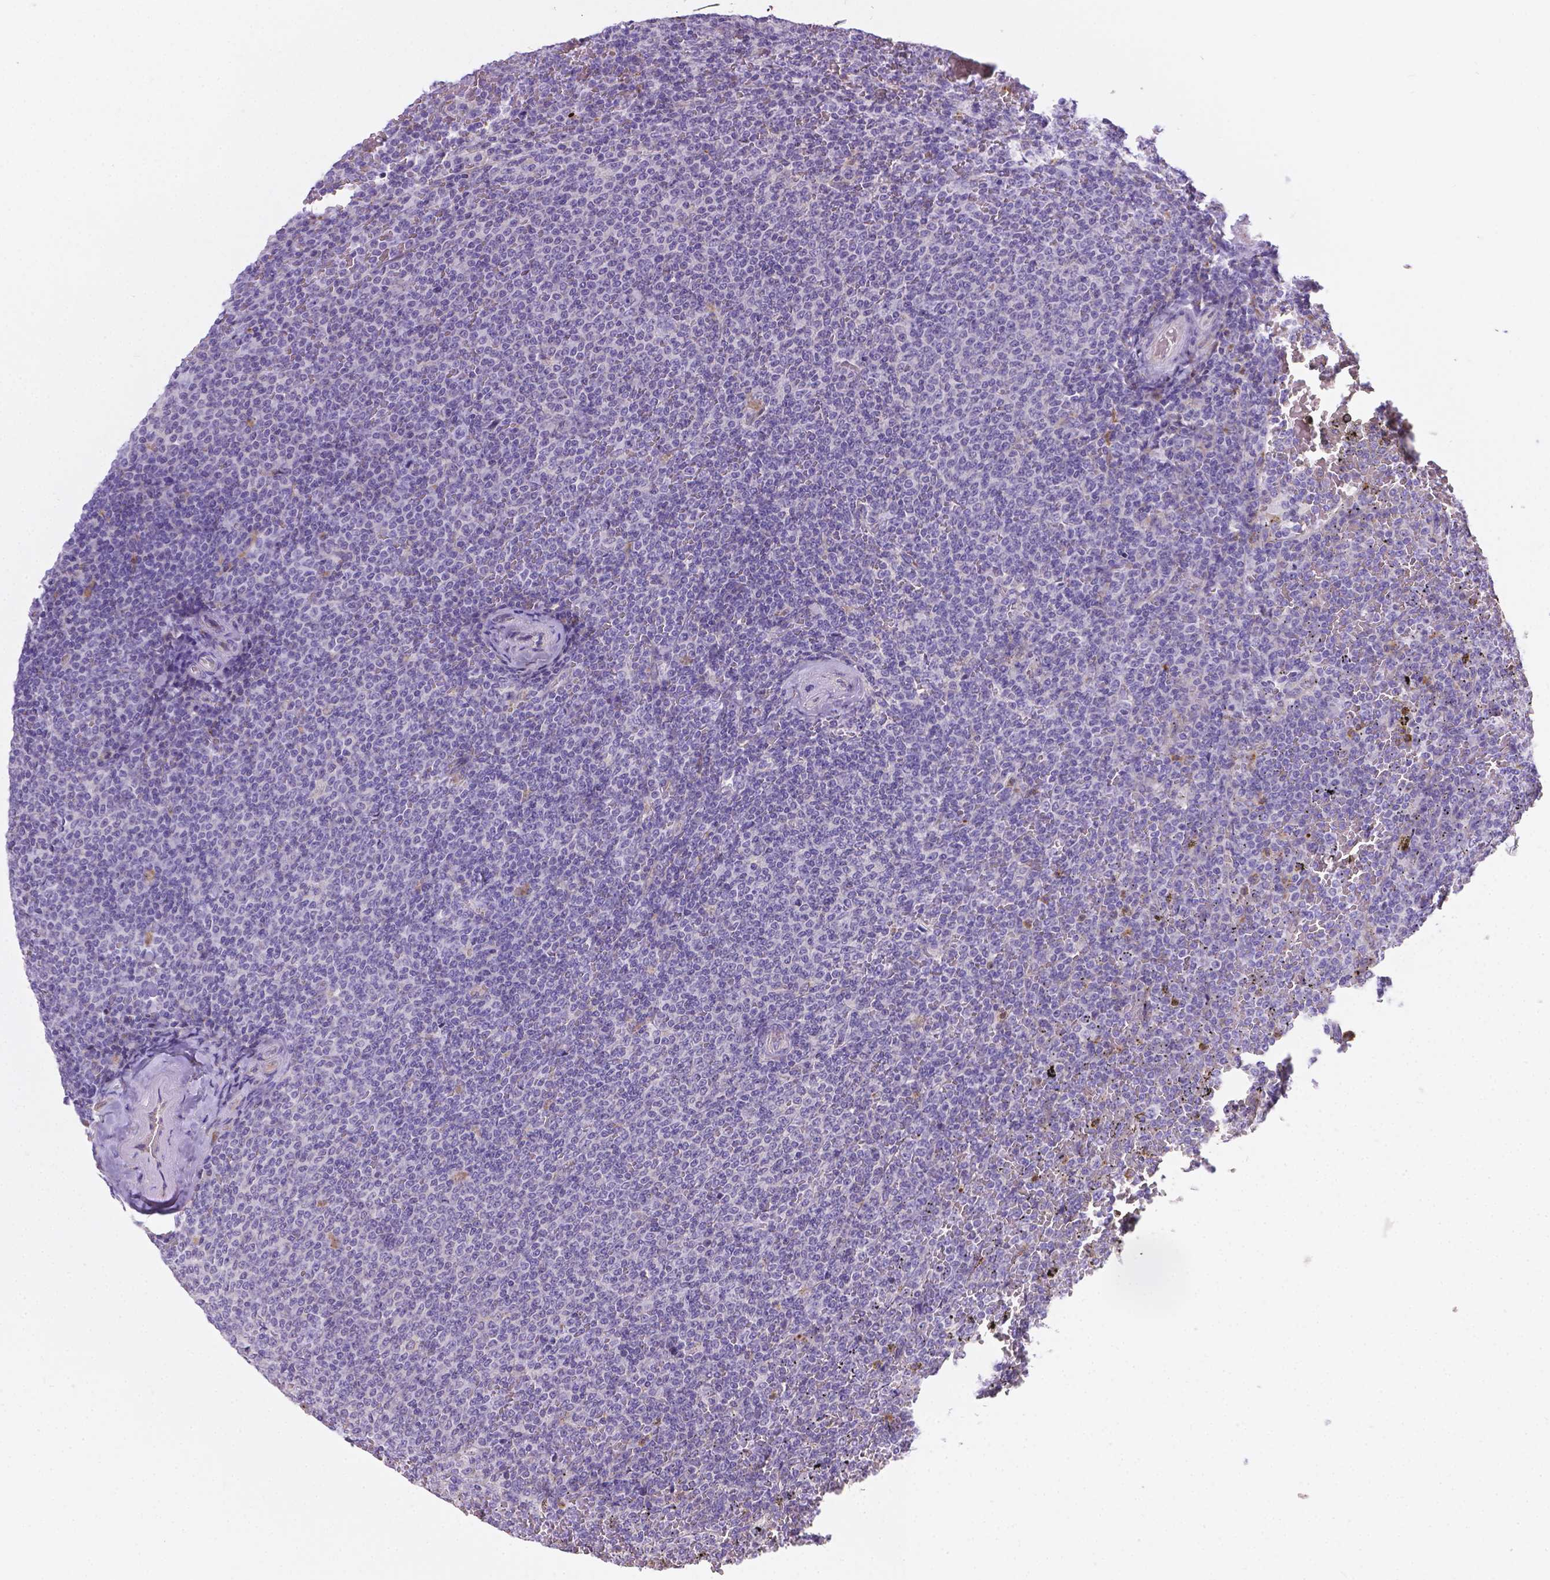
{"staining": {"intensity": "negative", "quantity": "none", "location": "none"}, "tissue": "lymphoma", "cell_type": "Tumor cells", "image_type": "cancer", "snomed": [{"axis": "morphology", "description": "Malignant lymphoma, non-Hodgkin's type, Low grade"}, {"axis": "topography", "description": "Spleen"}], "caption": "High power microscopy photomicrograph of an IHC image of lymphoma, revealing no significant staining in tumor cells.", "gene": "TM4SF18", "patient": {"sex": "female", "age": 77}}